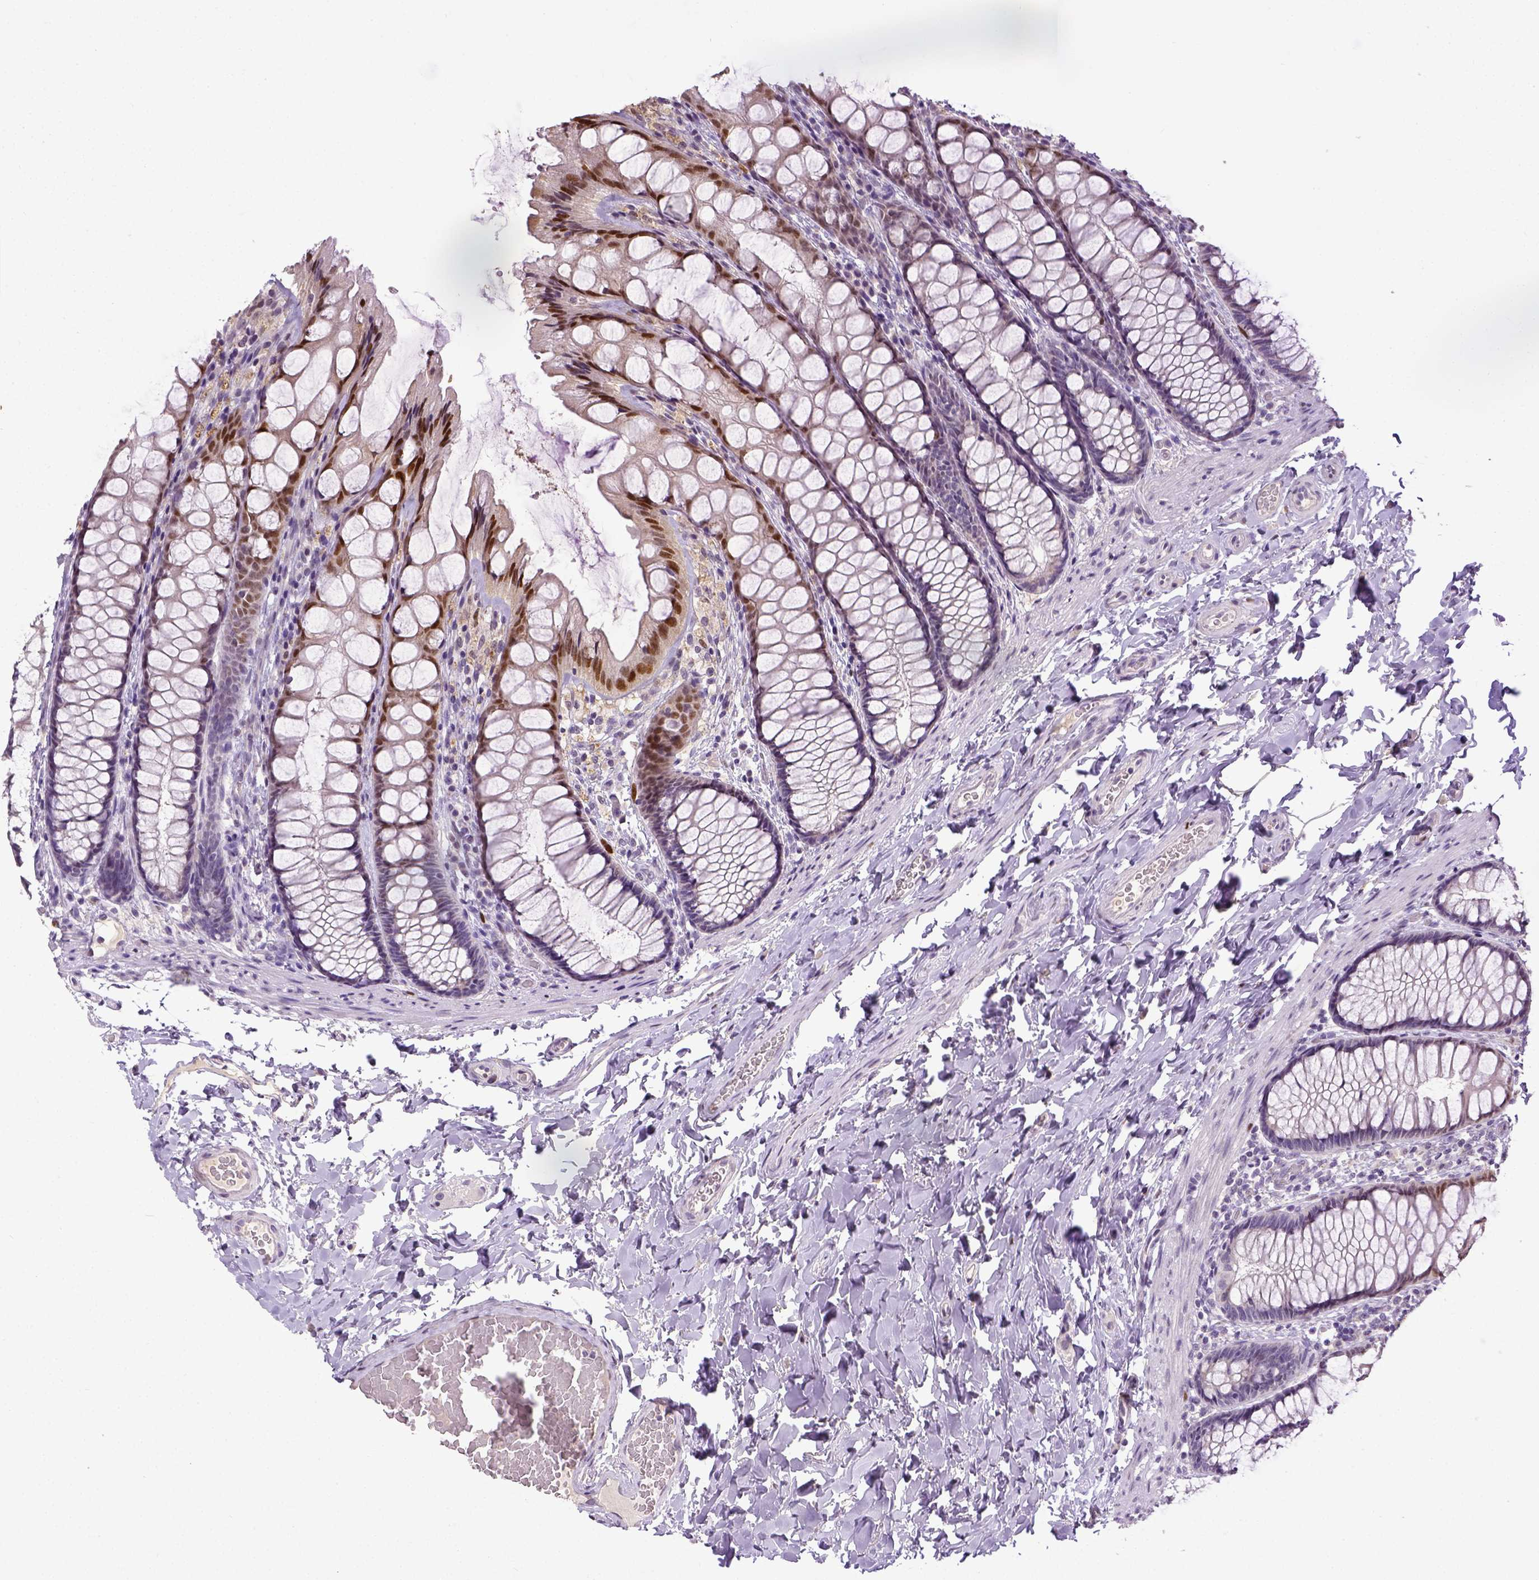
{"staining": {"intensity": "negative", "quantity": "none", "location": "none"}, "tissue": "colon", "cell_type": "Endothelial cells", "image_type": "normal", "snomed": [{"axis": "morphology", "description": "Normal tissue, NOS"}, {"axis": "topography", "description": "Colon"}], "caption": "IHC histopathology image of benign colon stained for a protein (brown), which reveals no staining in endothelial cells. Nuclei are stained in blue.", "gene": "CDKN1A", "patient": {"sex": "male", "age": 47}}